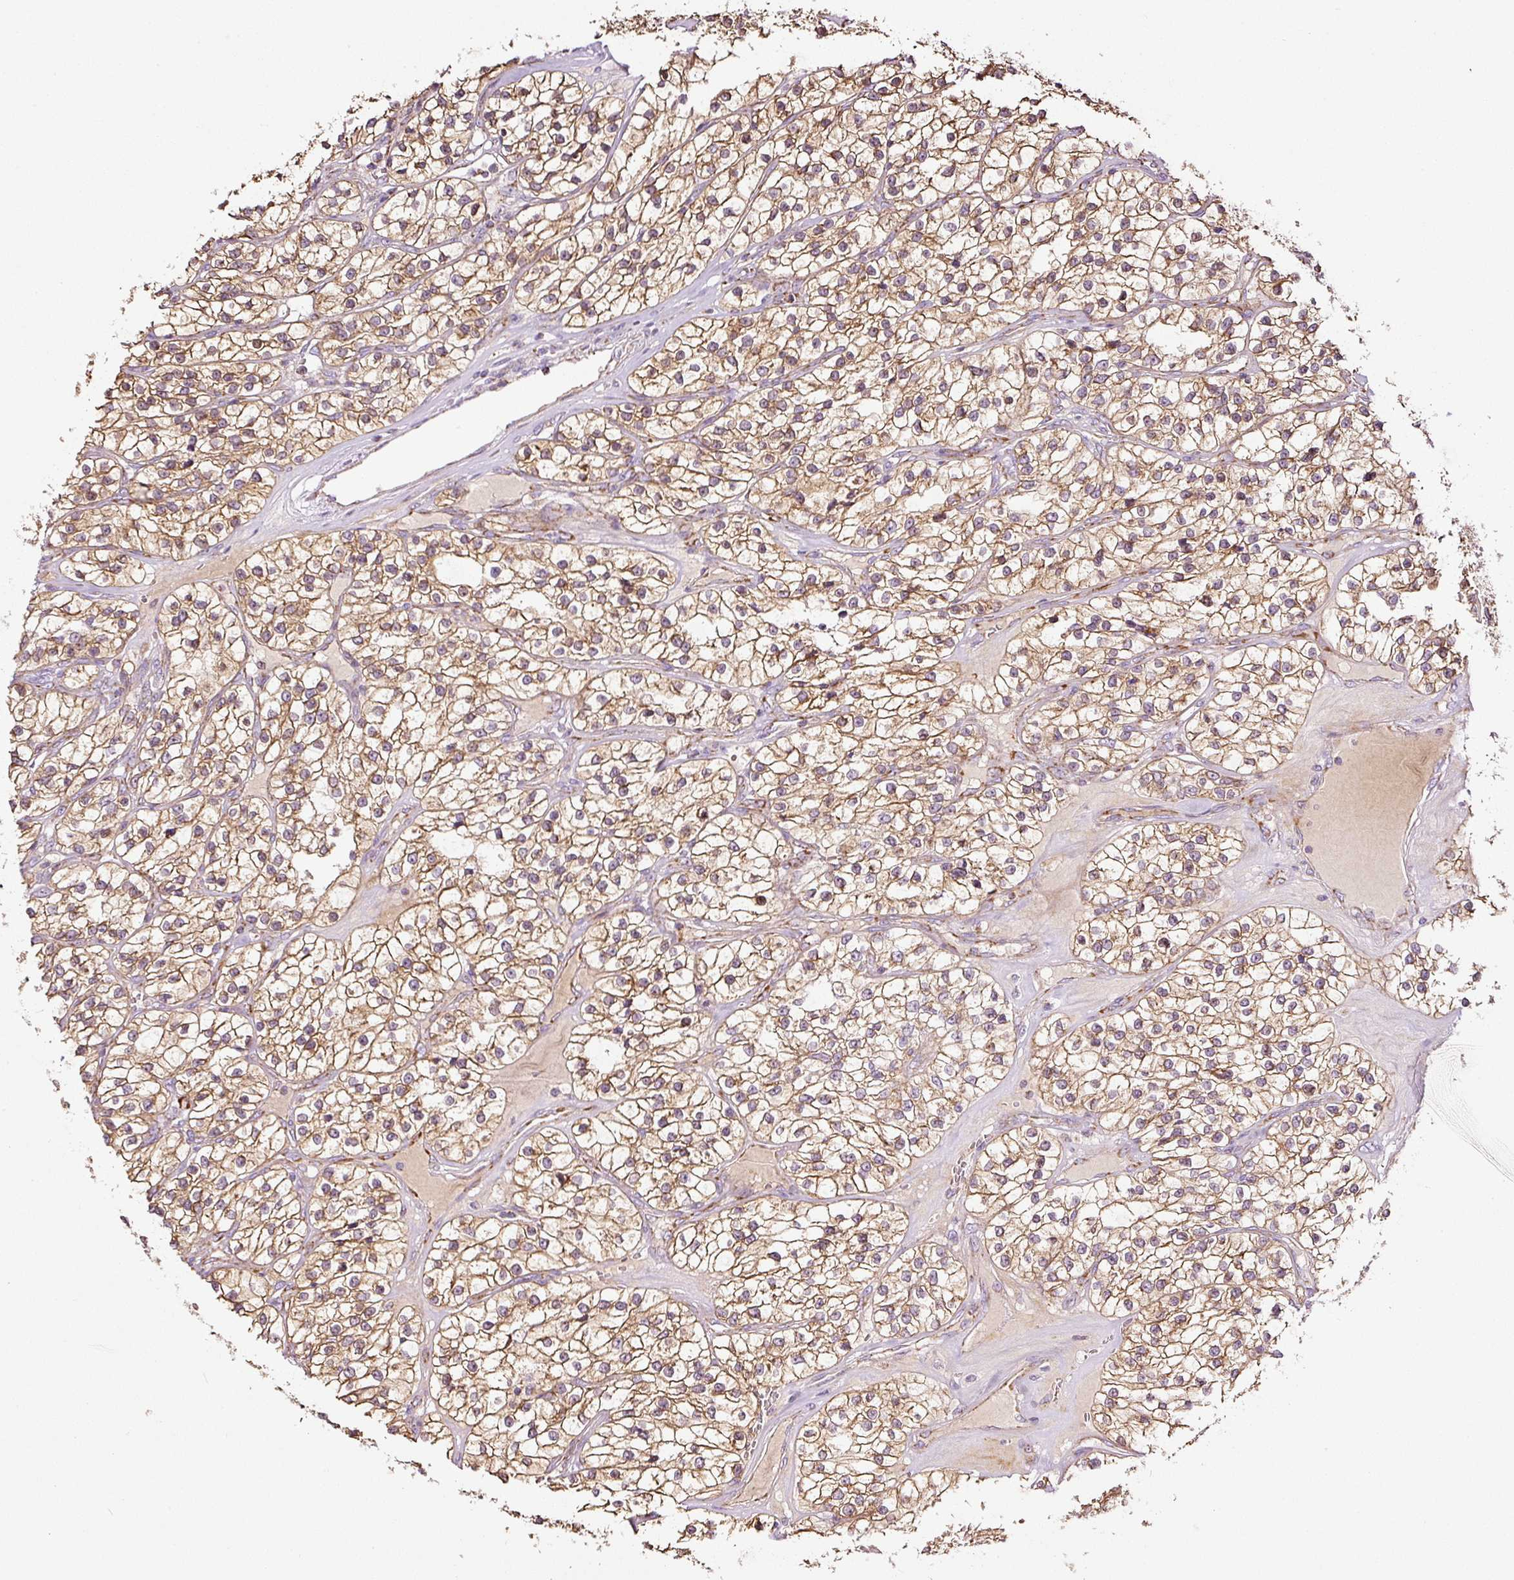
{"staining": {"intensity": "moderate", "quantity": ">75%", "location": "cytoplasmic/membranous"}, "tissue": "renal cancer", "cell_type": "Tumor cells", "image_type": "cancer", "snomed": [{"axis": "morphology", "description": "Adenocarcinoma, NOS"}, {"axis": "topography", "description": "Kidney"}], "caption": "Renal cancer stained with DAB immunohistochemistry displays medium levels of moderate cytoplasmic/membranous staining in about >75% of tumor cells. Using DAB (3,3'-diaminobenzidine) (brown) and hematoxylin (blue) stains, captured at high magnification using brightfield microscopy.", "gene": "SDHA", "patient": {"sex": "female", "age": 57}}